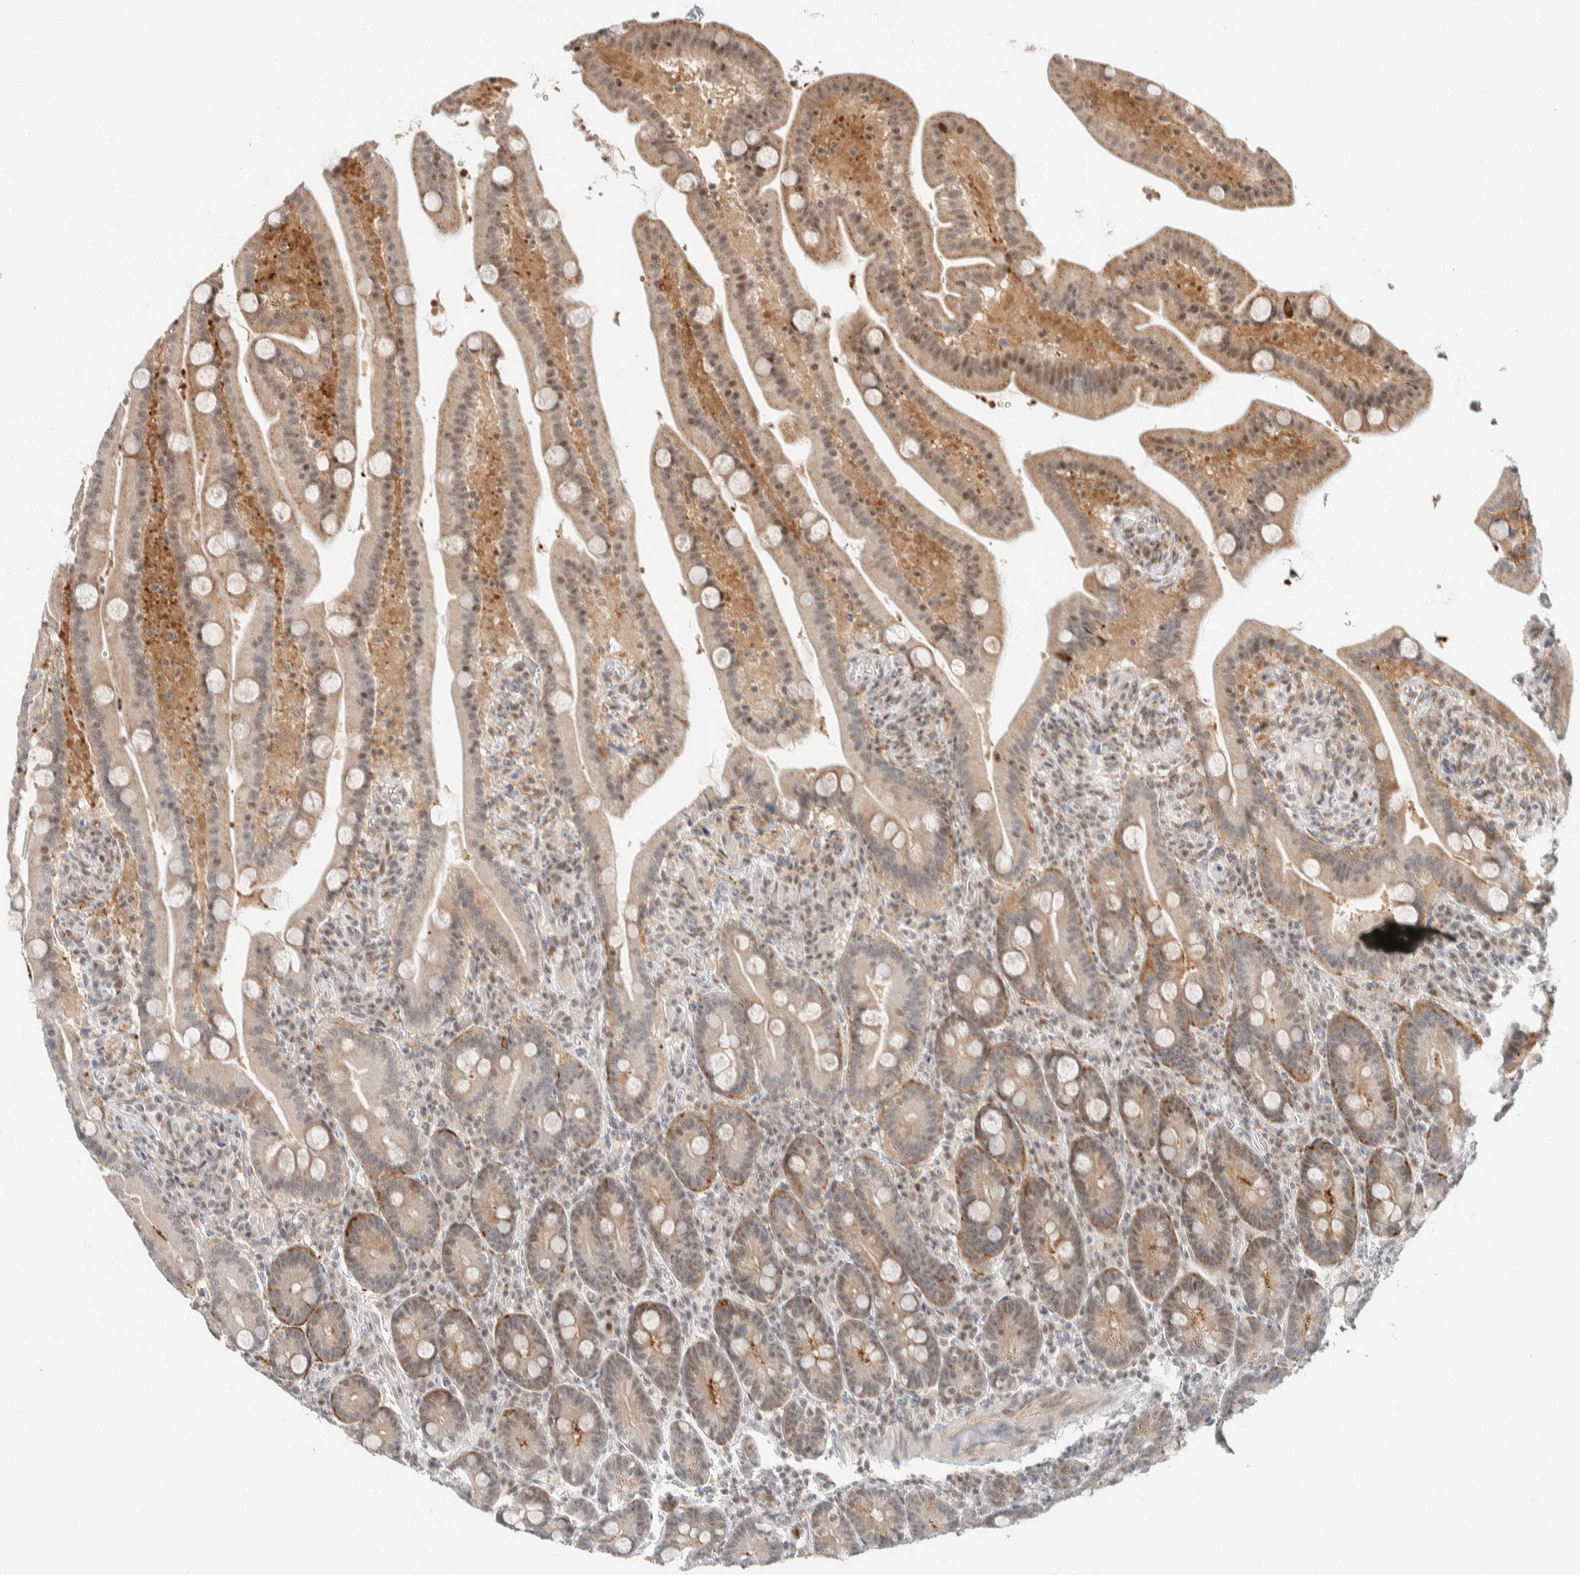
{"staining": {"intensity": "moderate", "quantity": ">75%", "location": "nuclear"}, "tissue": "duodenum", "cell_type": "Glandular cells", "image_type": "normal", "snomed": [{"axis": "morphology", "description": "Normal tissue, NOS"}, {"axis": "topography", "description": "Duodenum"}], "caption": "A high-resolution histopathology image shows immunohistochemistry (IHC) staining of benign duodenum, which demonstrates moderate nuclear positivity in approximately >75% of glandular cells. (Brightfield microscopy of DAB IHC at high magnification).", "gene": "ZBTB2", "patient": {"sex": "male", "age": 54}}